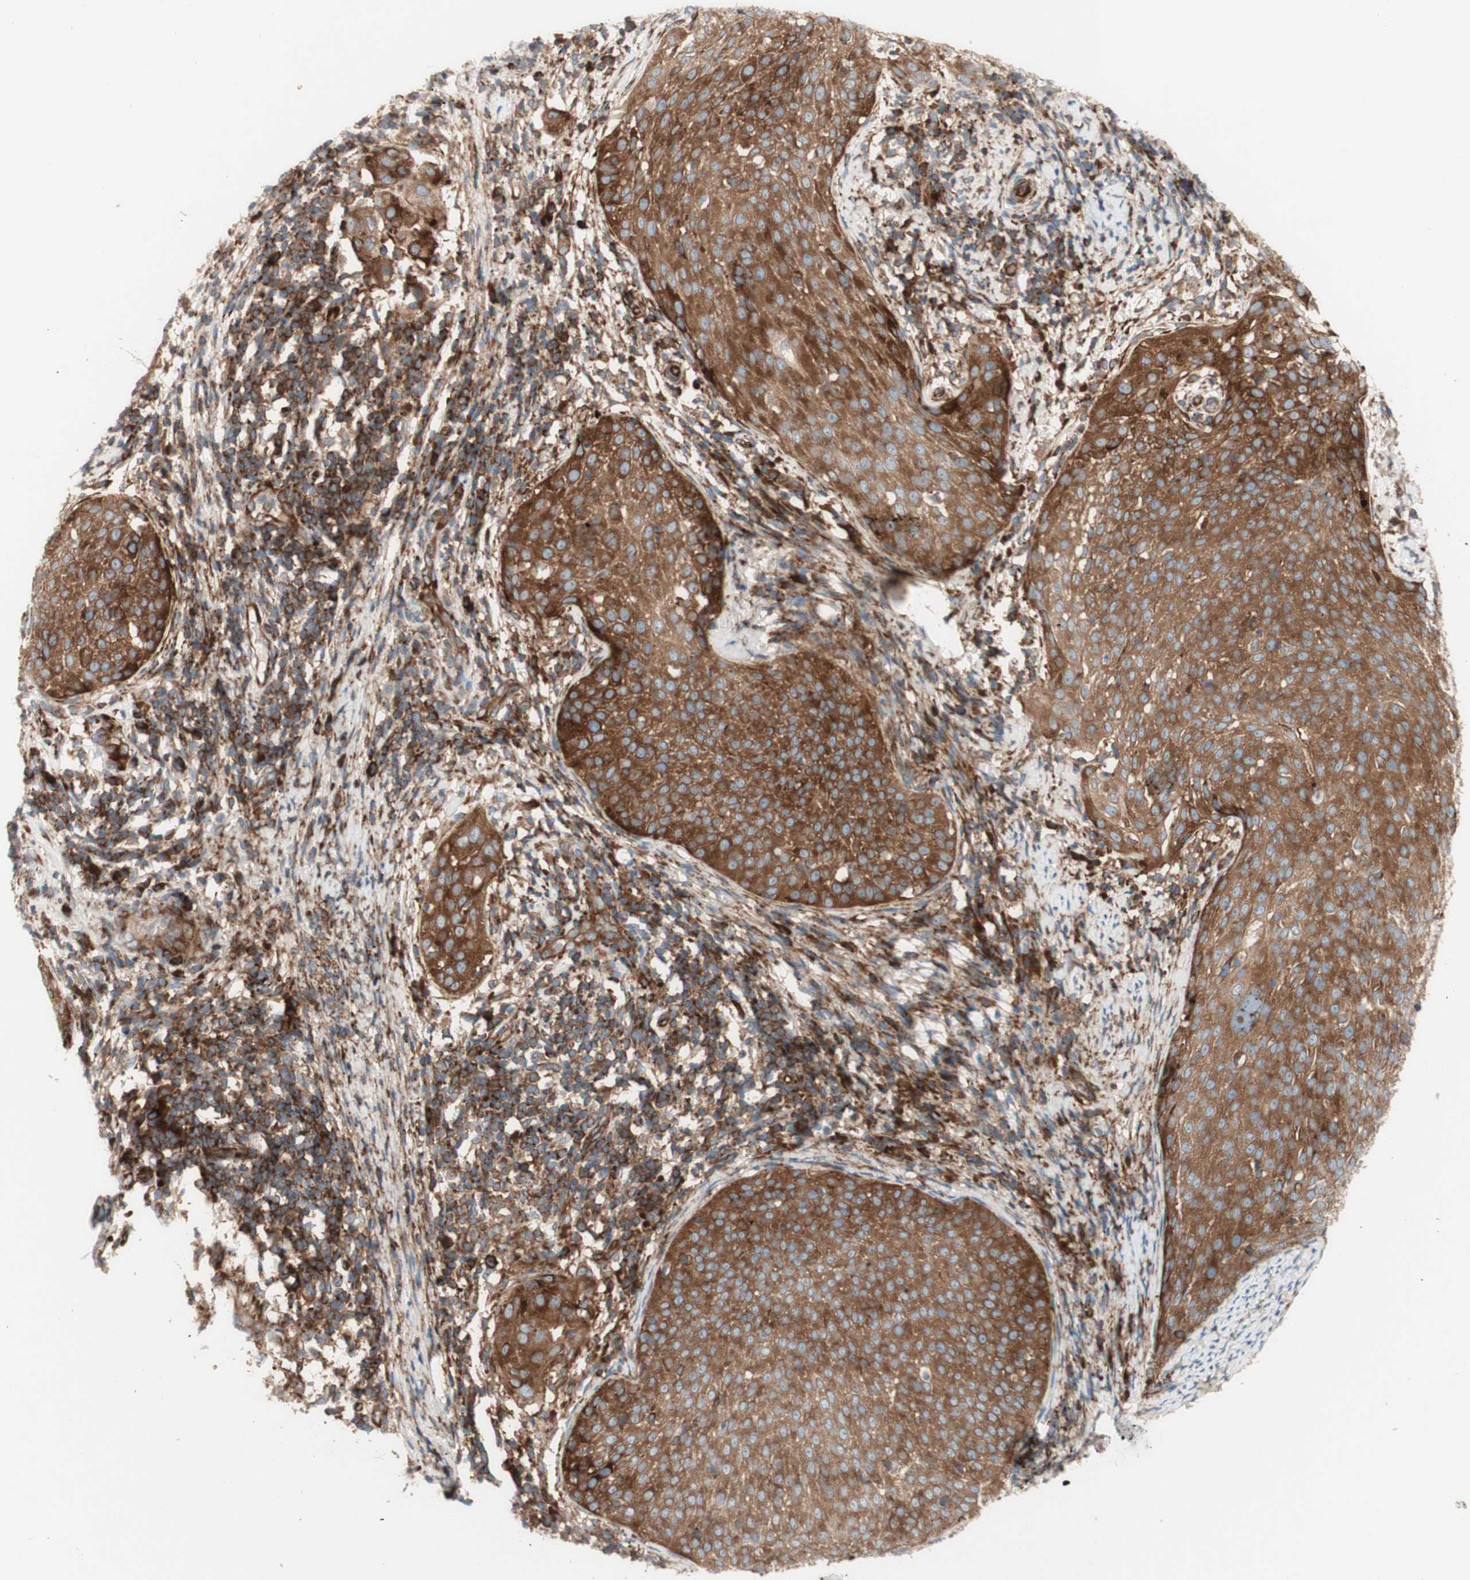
{"staining": {"intensity": "moderate", "quantity": ">75%", "location": "cytoplasmic/membranous"}, "tissue": "cervical cancer", "cell_type": "Tumor cells", "image_type": "cancer", "snomed": [{"axis": "morphology", "description": "Squamous cell carcinoma, NOS"}, {"axis": "topography", "description": "Cervix"}], "caption": "An IHC micrograph of tumor tissue is shown. Protein staining in brown shows moderate cytoplasmic/membranous positivity in cervical cancer (squamous cell carcinoma) within tumor cells. (Stains: DAB (3,3'-diaminobenzidine) in brown, nuclei in blue, Microscopy: brightfield microscopy at high magnification).", "gene": "CCN4", "patient": {"sex": "female", "age": 51}}